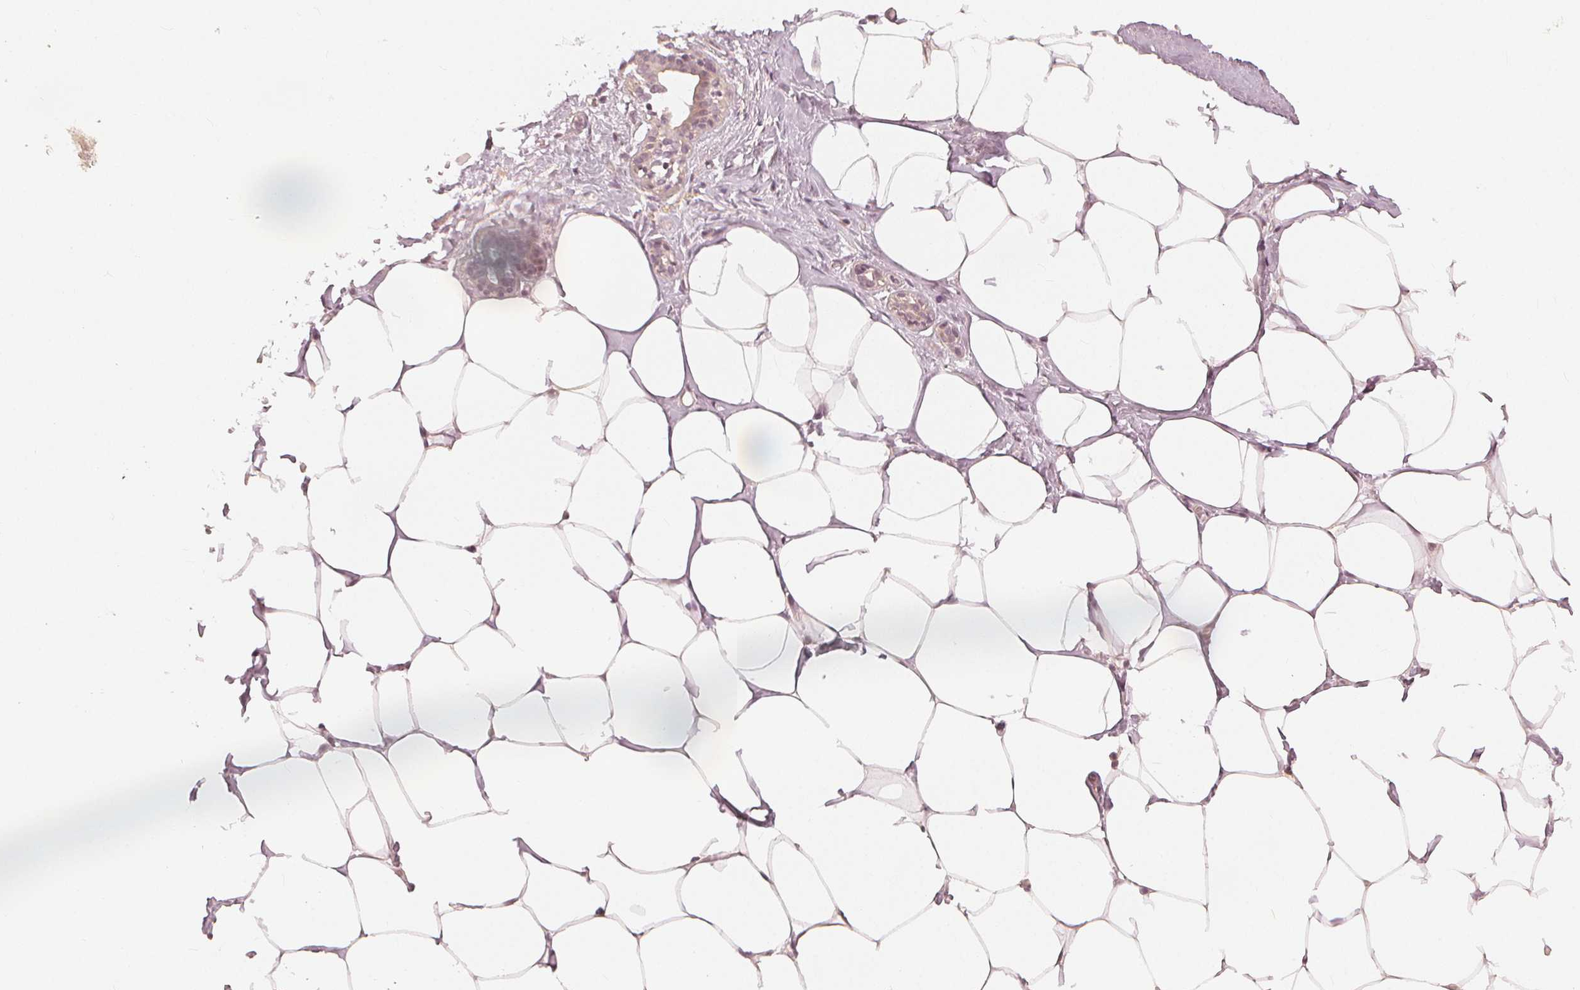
{"staining": {"intensity": "weak", "quantity": "<25%", "location": "nuclear"}, "tissue": "breast", "cell_type": "Adipocytes", "image_type": "normal", "snomed": [{"axis": "morphology", "description": "Normal tissue, NOS"}, {"axis": "topography", "description": "Breast"}], "caption": "Immunohistochemistry (IHC) of normal breast shows no positivity in adipocytes.", "gene": "SLC34A1", "patient": {"sex": "female", "age": 27}}